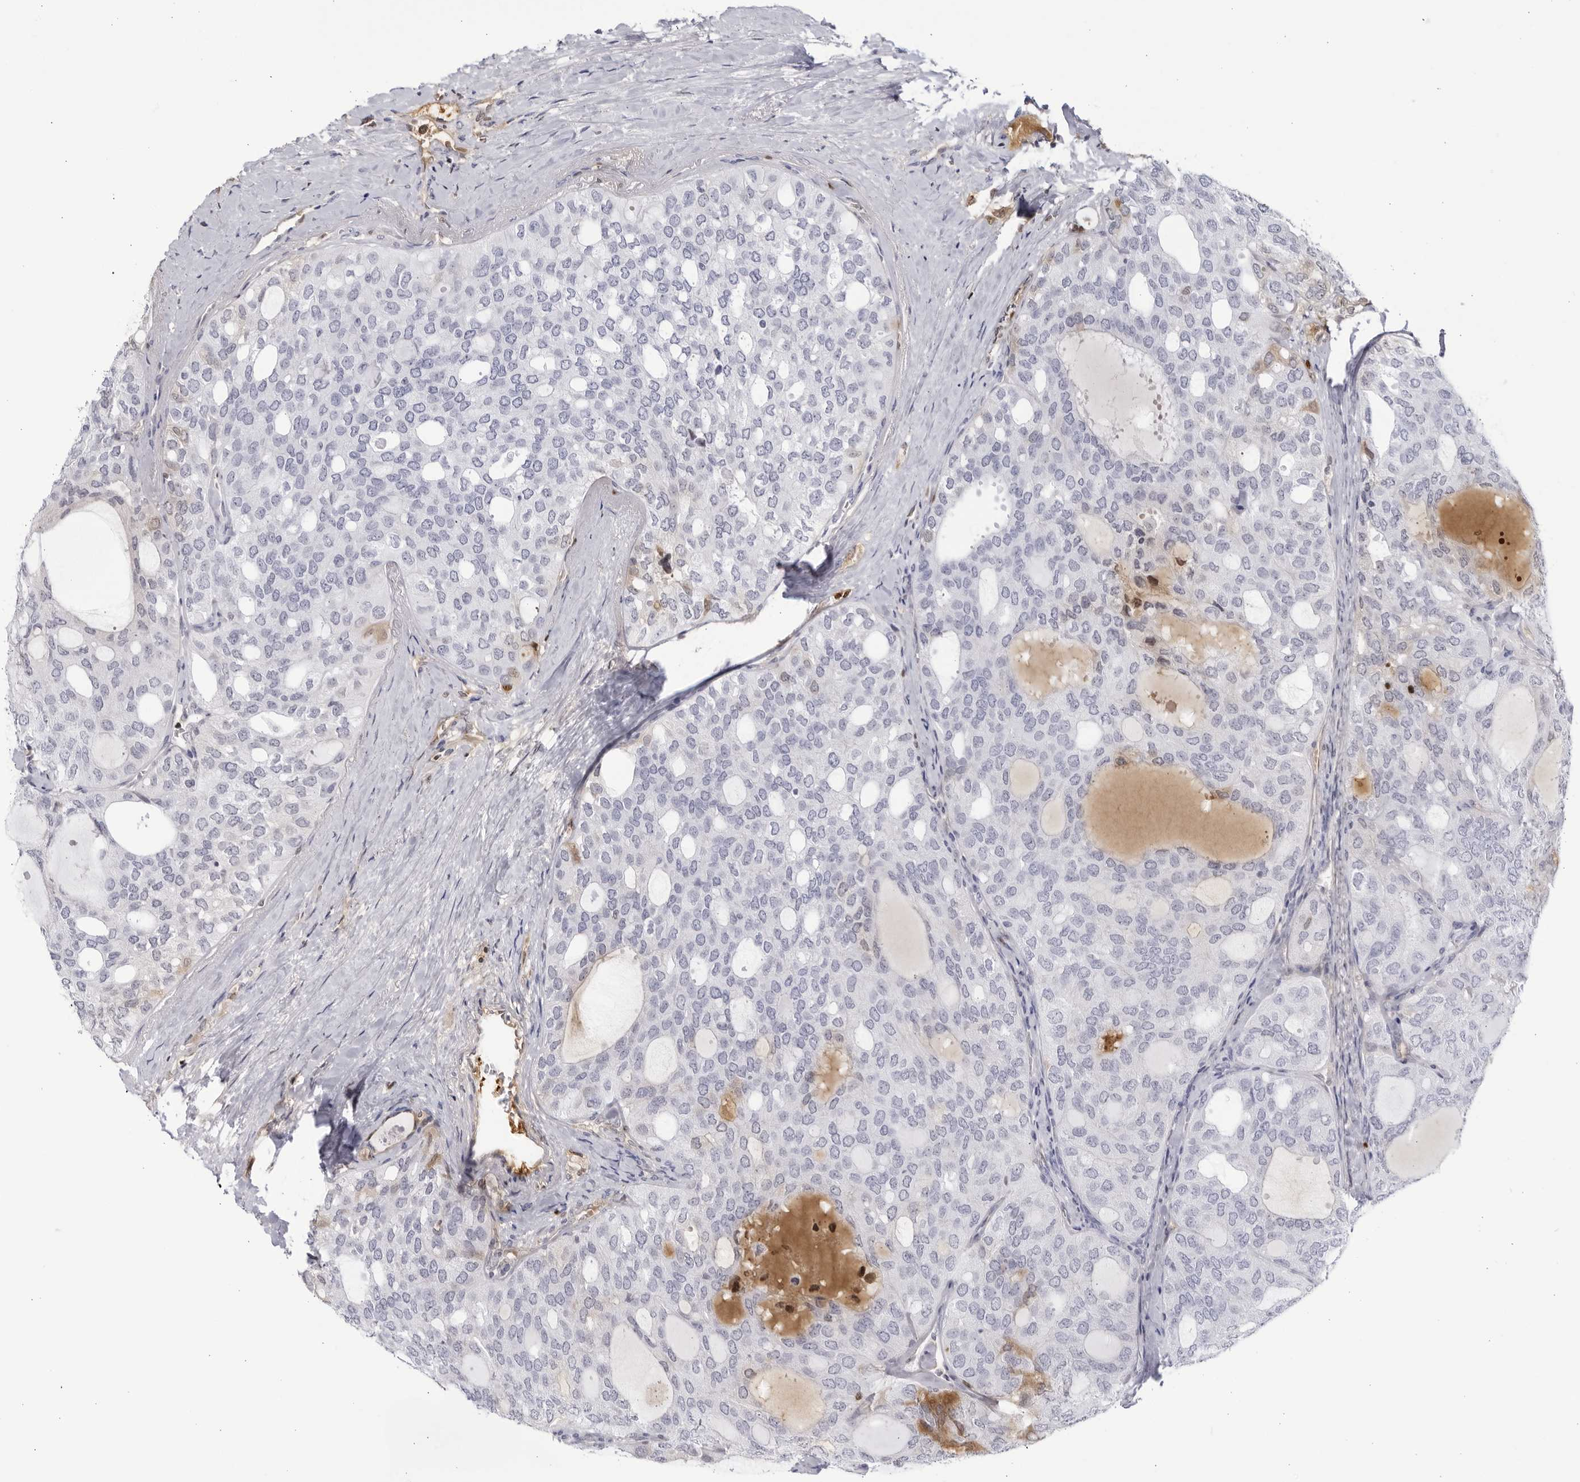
{"staining": {"intensity": "moderate", "quantity": "<25%", "location": "nuclear"}, "tissue": "thyroid cancer", "cell_type": "Tumor cells", "image_type": "cancer", "snomed": [{"axis": "morphology", "description": "Follicular adenoma carcinoma, NOS"}, {"axis": "topography", "description": "Thyroid gland"}], "caption": "An immunohistochemistry micrograph of neoplastic tissue is shown. Protein staining in brown shows moderate nuclear positivity in thyroid cancer within tumor cells. The staining was performed using DAB to visualize the protein expression in brown, while the nuclei were stained in blue with hematoxylin (Magnification: 20x).", "gene": "CNBD1", "patient": {"sex": "male", "age": 75}}